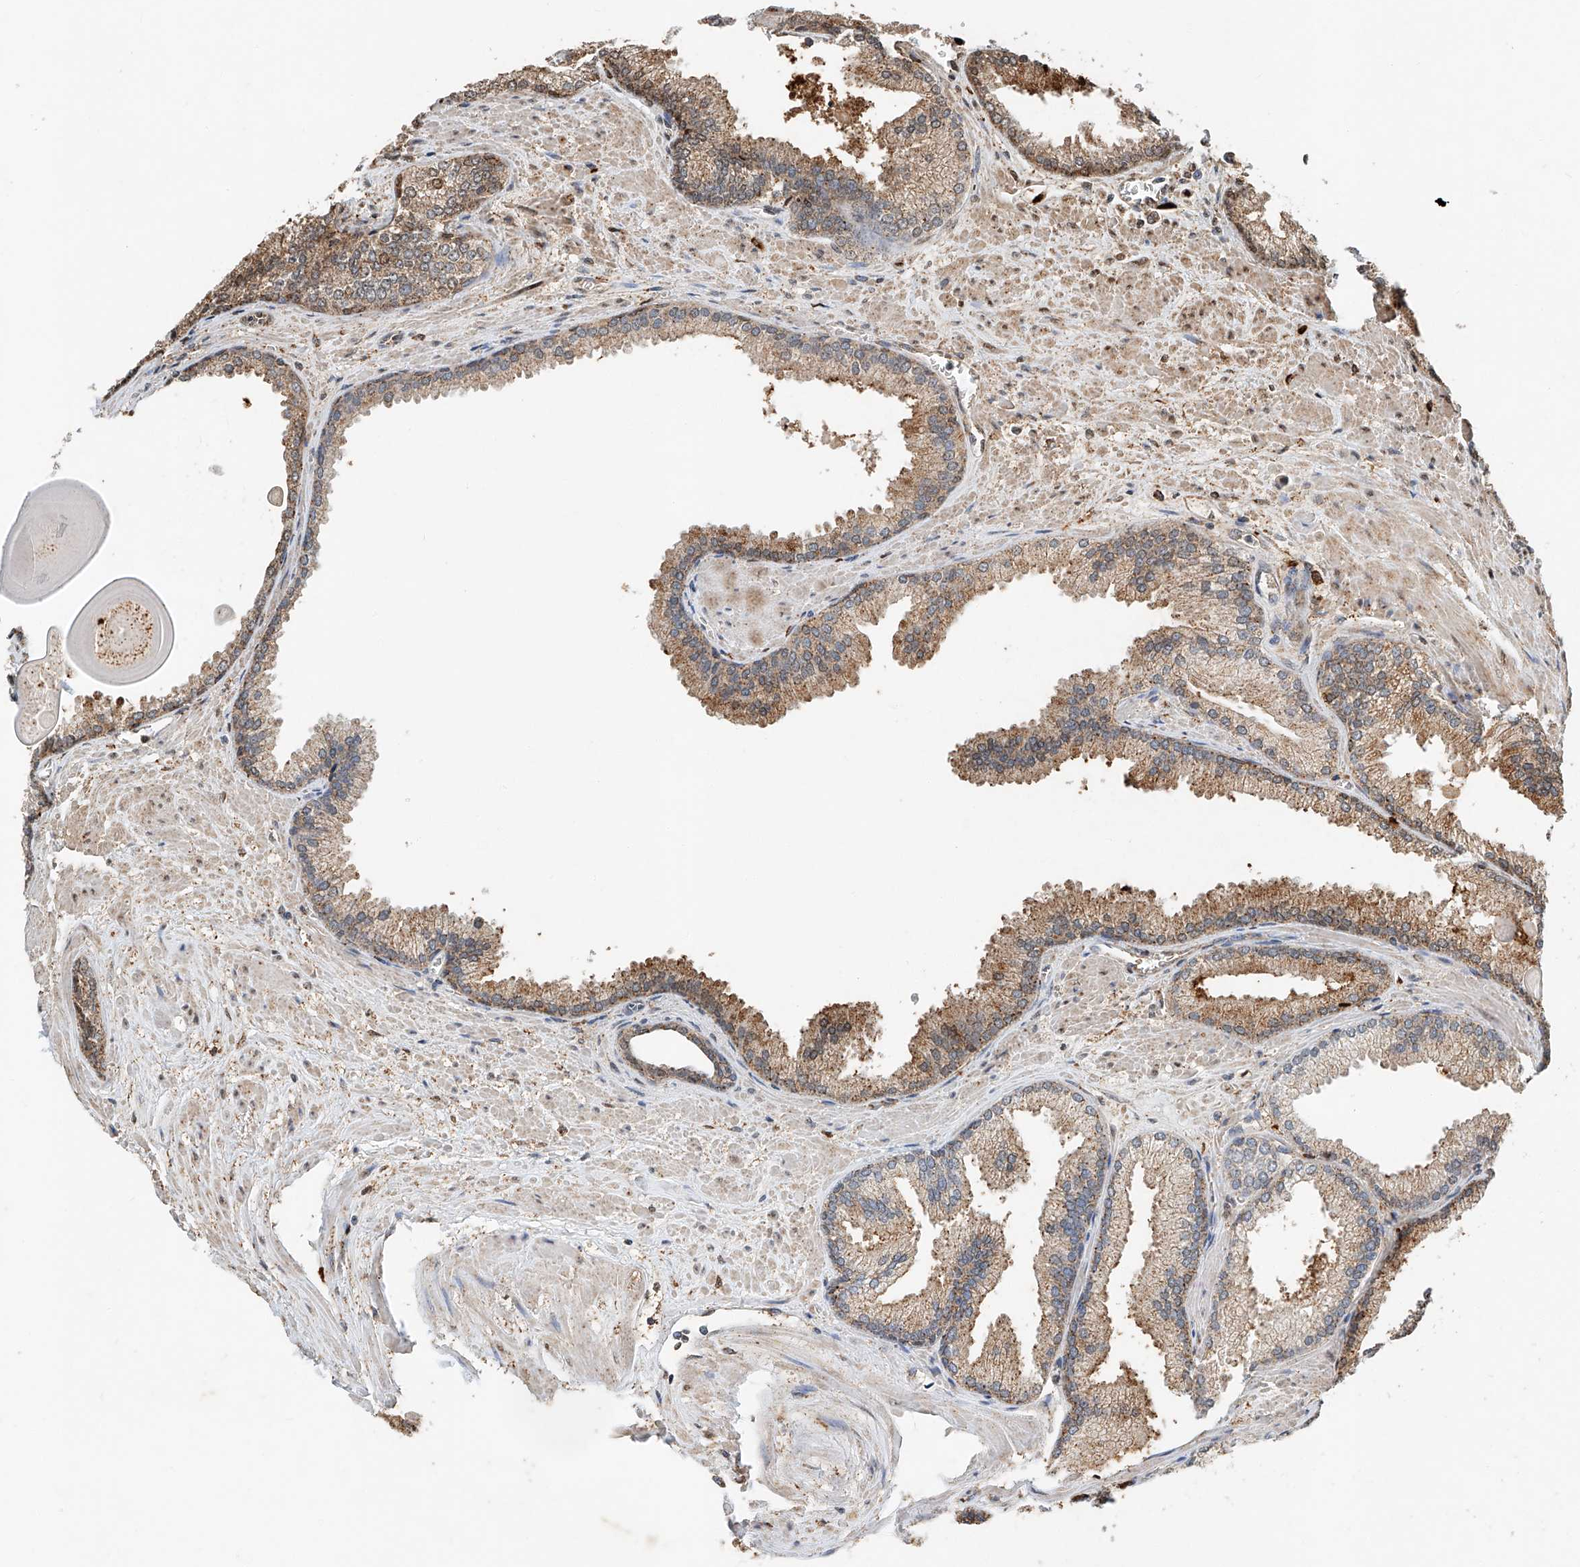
{"staining": {"intensity": "moderate", "quantity": "25%-75%", "location": "cytoplasmic/membranous"}, "tissue": "prostate cancer", "cell_type": "Tumor cells", "image_type": "cancer", "snomed": [{"axis": "morphology", "description": "Adenocarcinoma, Low grade"}, {"axis": "topography", "description": "Prostate"}], "caption": "Immunohistochemistry (IHC) image of neoplastic tissue: prostate cancer stained using immunohistochemistry (IHC) displays medium levels of moderate protein expression localized specifically in the cytoplasmic/membranous of tumor cells, appearing as a cytoplasmic/membranous brown color.", "gene": "CTDP1", "patient": {"sex": "male", "age": 59}}